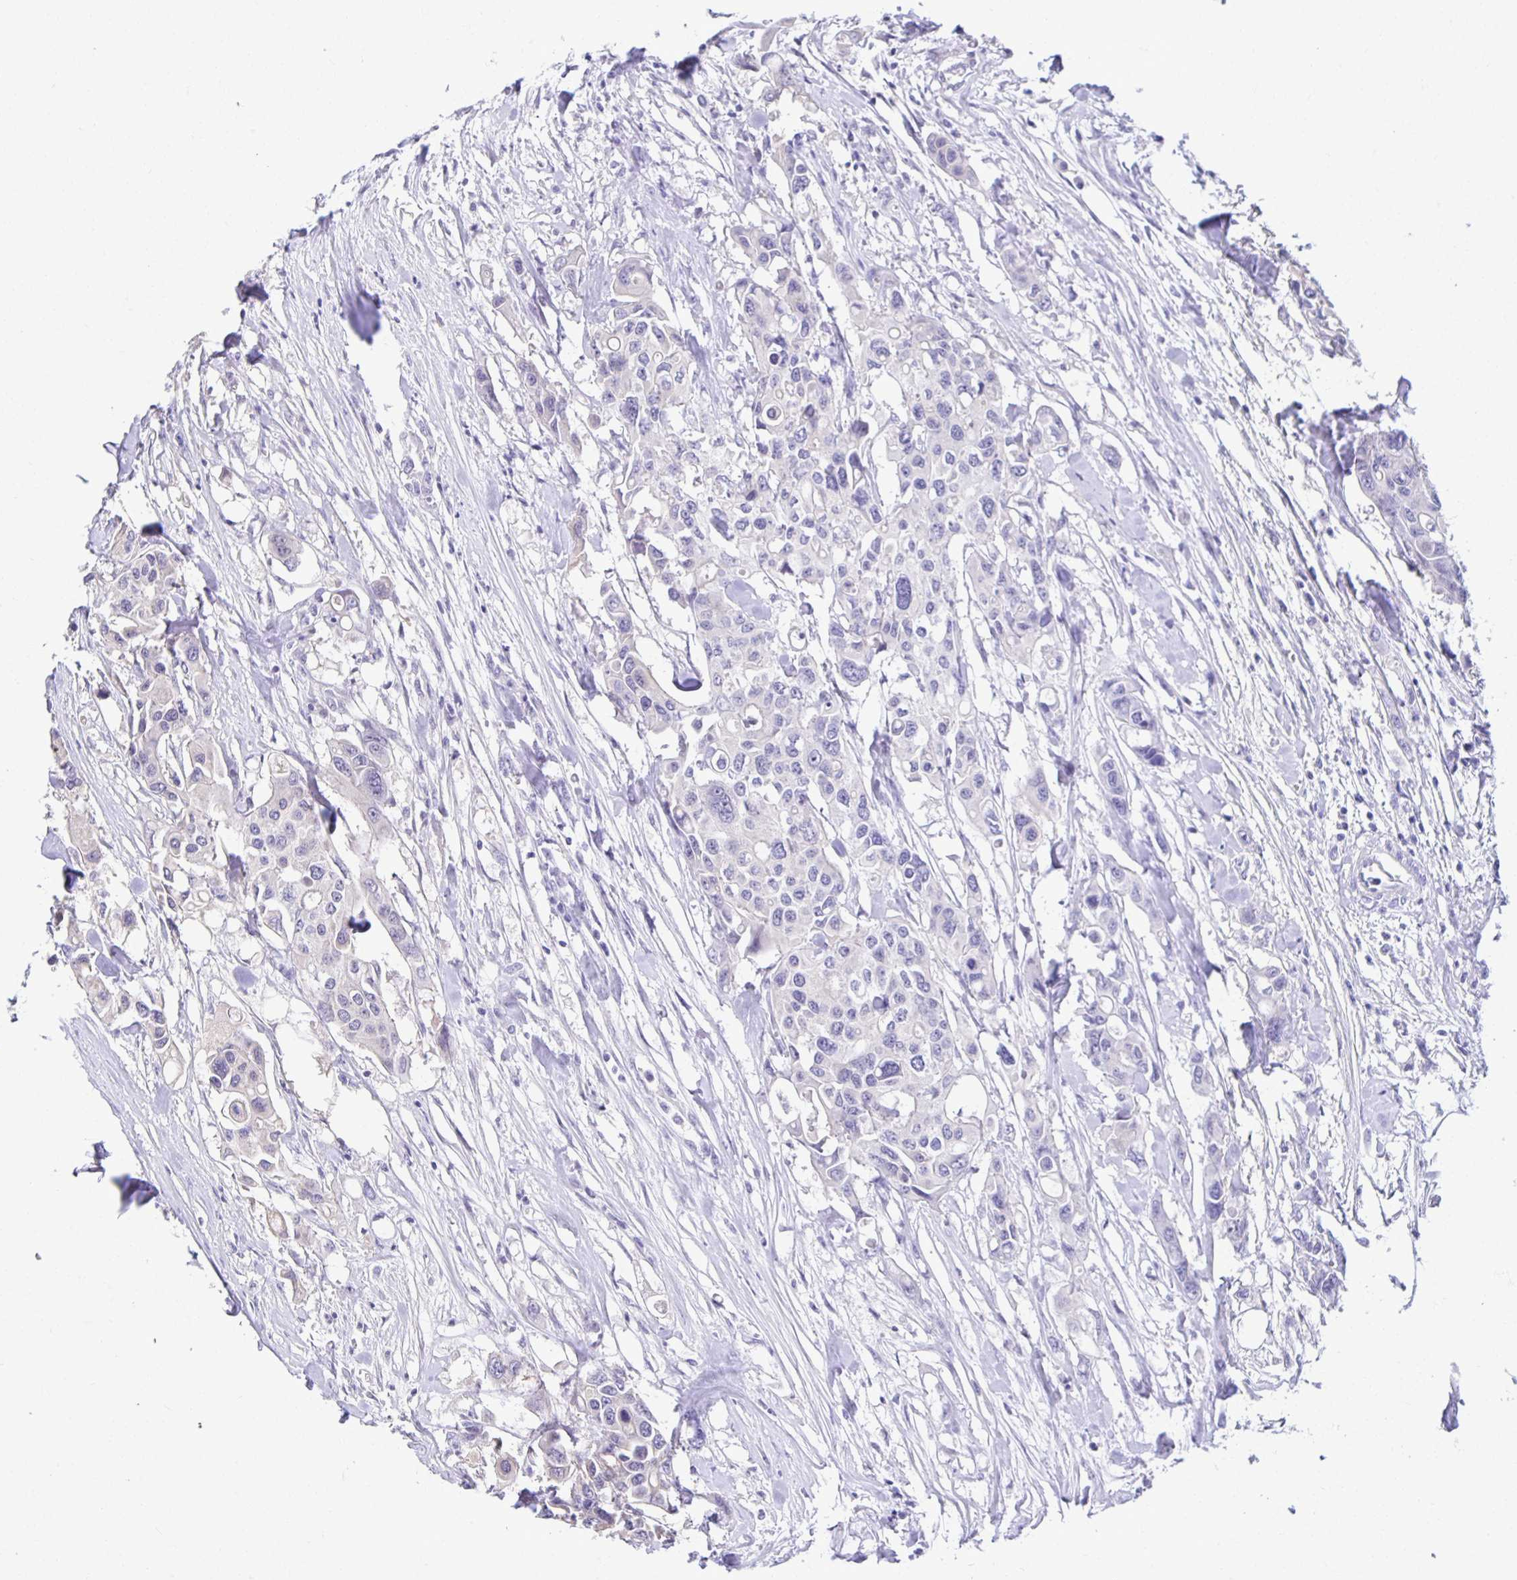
{"staining": {"intensity": "negative", "quantity": "none", "location": "none"}, "tissue": "colorectal cancer", "cell_type": "Tumor cells", "image_type": "cancer", "snomed": [{"axis": "morphology", "description": "Adenocarcinoma, NOS"}, {"axis": "topography", "description": "Colon"}], "caption": "DAB (3,3'-diaminobenzidine) immunohistochemical staining of human colorectal adenocarcinoma exhibits no significant staining in tumor cells. (Stains: DAB immunohistochemistry (IHC) with hematoxylin counter stain, Microscopy: brightfield microscopy at high magnification).", "gene": "MIEN1", "patient": {"sex": "male", "age": 77}}